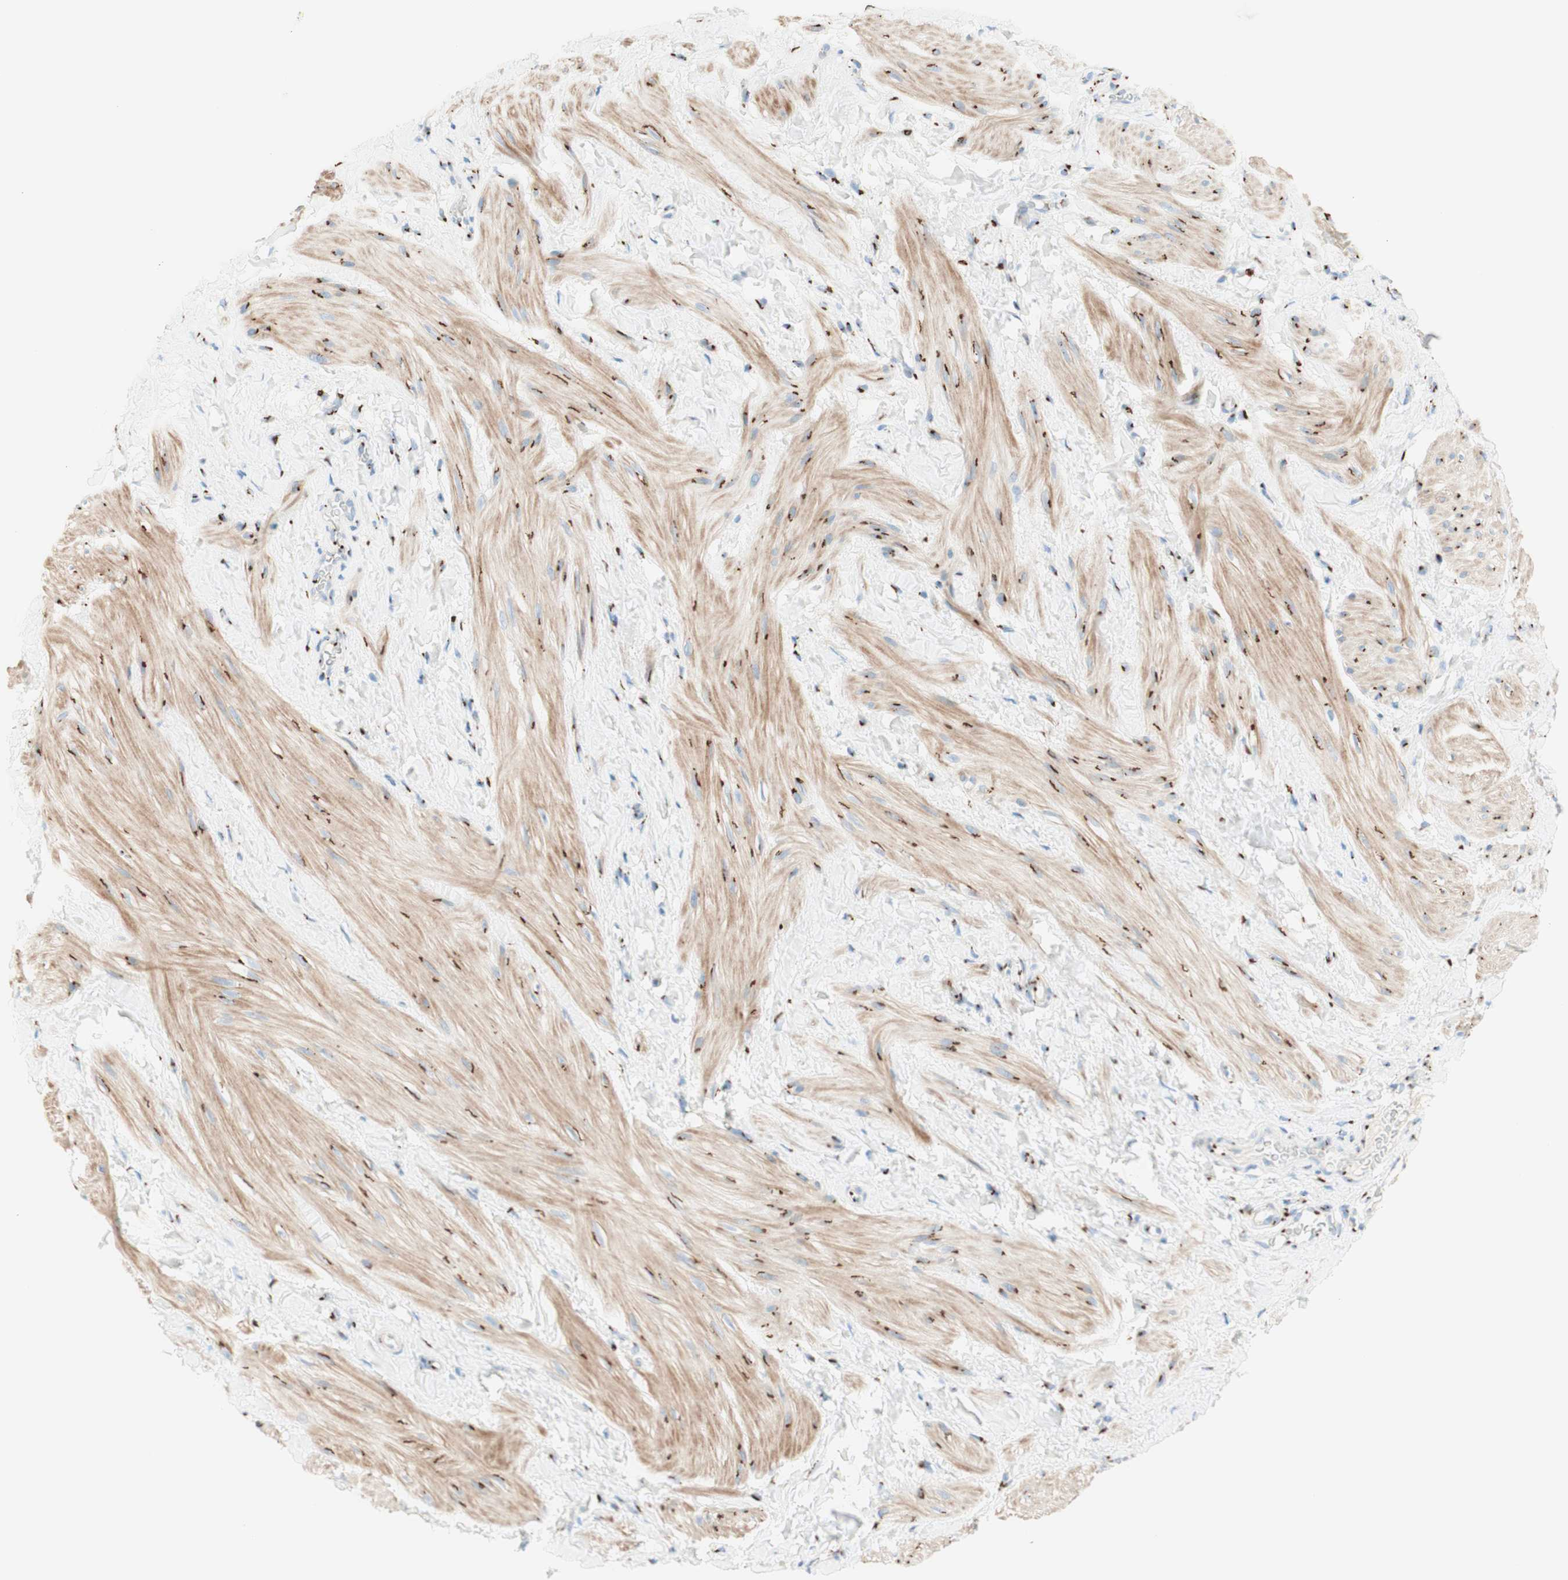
{"staining": {"intensity": "moderate", "quantity": "25%-75%", "location": "cytoplasmic/membranous"}, "tissue": "smooth muscle", "cell_type": "Smooth muscle cells", "image_type": "normal", "snomed": [{"axis": "morphology", "description": "Normal tissue, NOS"}, {"axis": "topography", "description": "Smooth muscle"}], "caption": "Protein expression analysis of unremarkable smooth muscle displays moderate cytoplasmic/membranous positivity in approximately 25%-75% of smooth muscle cells. Using DAB (brown) and hematoxylin (blue) stains, captured at high magnification using brightfield microscopy.", "gene": "GOLGB1", "patient": {"sex": "male", "age": 16}}